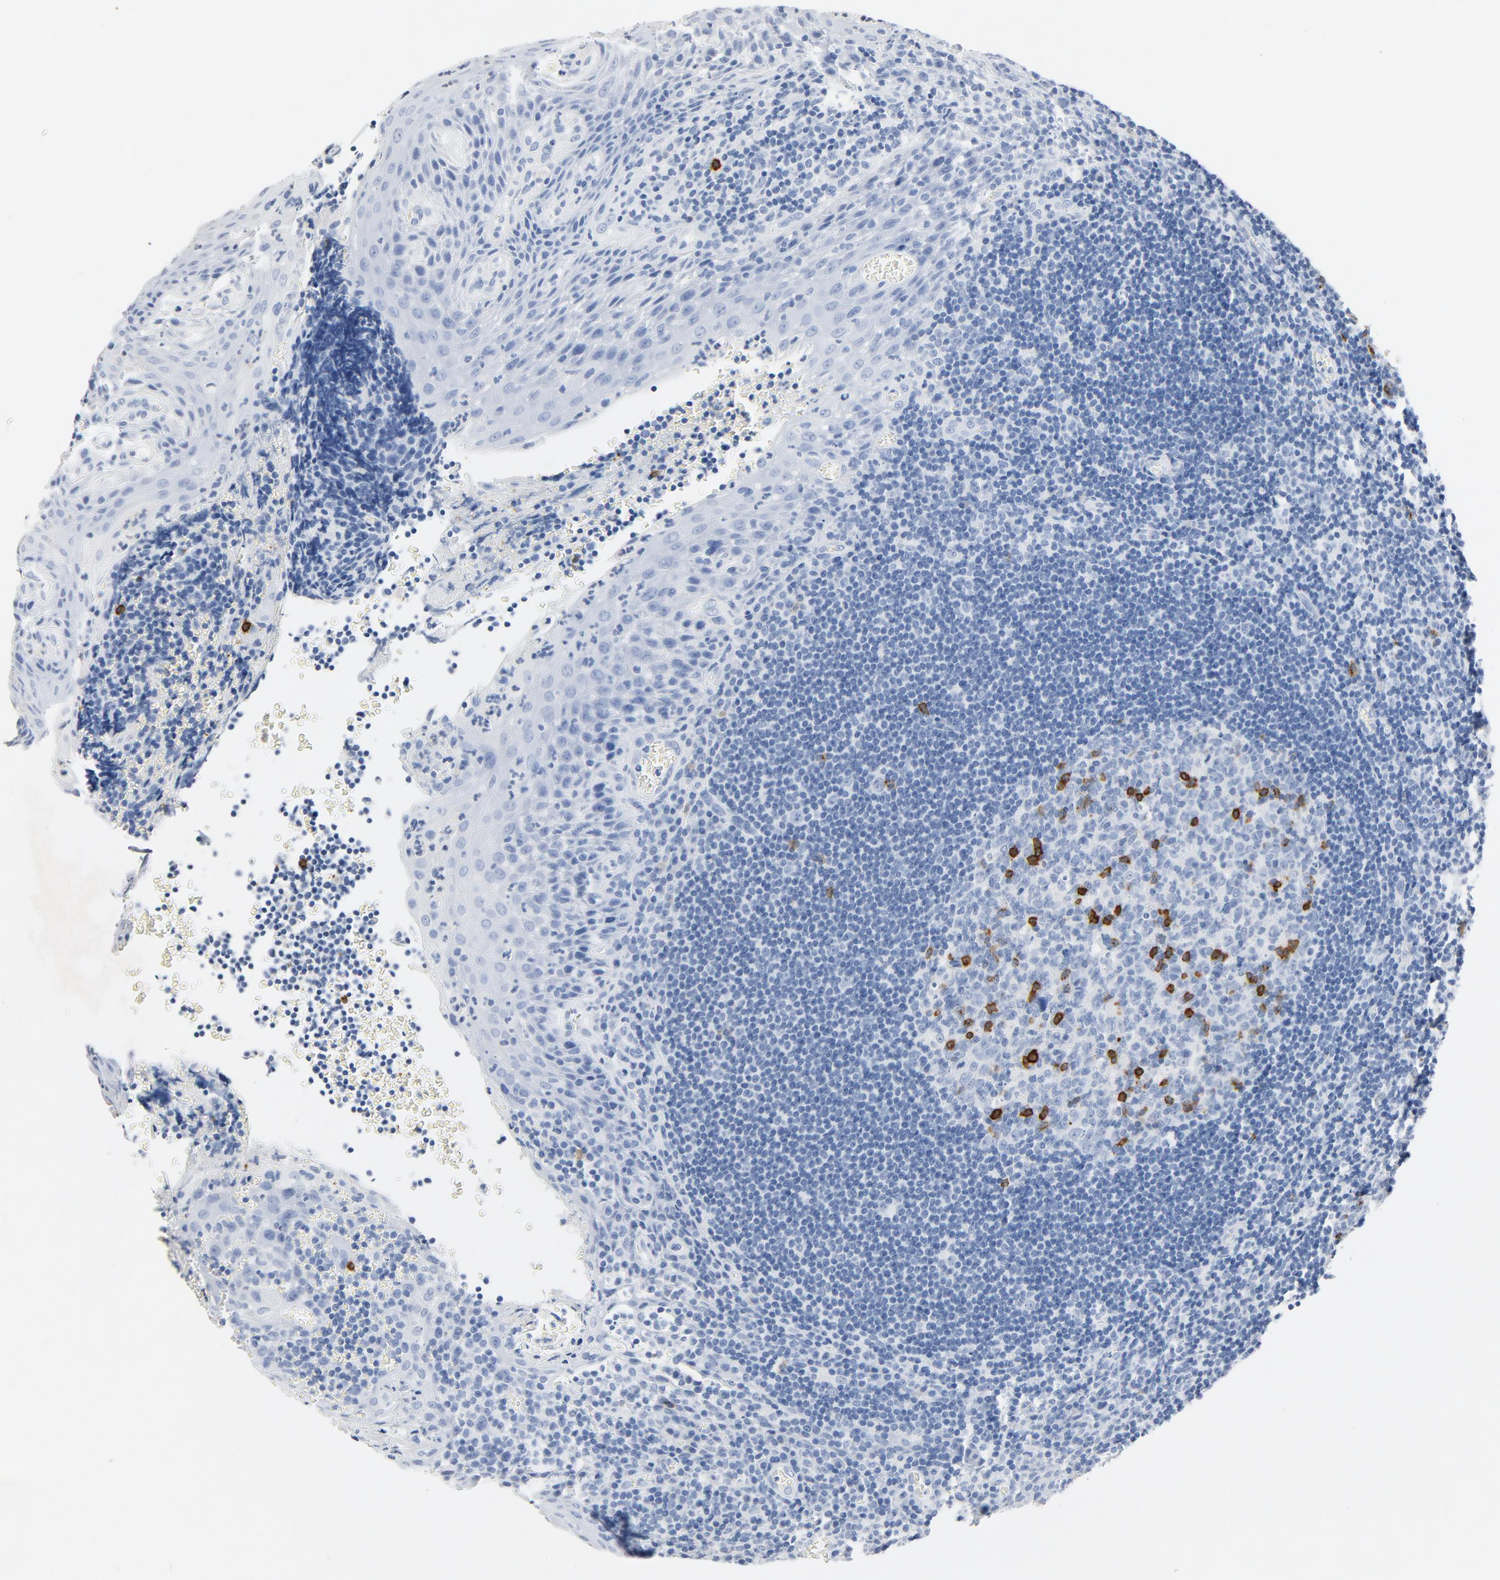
{"staining": {"intensity": "strong", "quantity": "<25%", "location": "cytoplasmic/membranous"}, "tissue": "tonsil", "cell_type": "Germinal center cells", "image_type": "normal", "snomed": [{"axis": "morphology", "description": "Normal tissue, NOS"}, {"axis": "topography", "description": "Tonsil"}], "caption": "This micrograph displays immunohistochemistry (IHC) staining of unremarkable human tonsil, with medium strong cytoplasmic/membranous staining in about <25% of germinal center cells.", "gene": "PTPRB", "patient": {"sex": "male", "age": 20}}